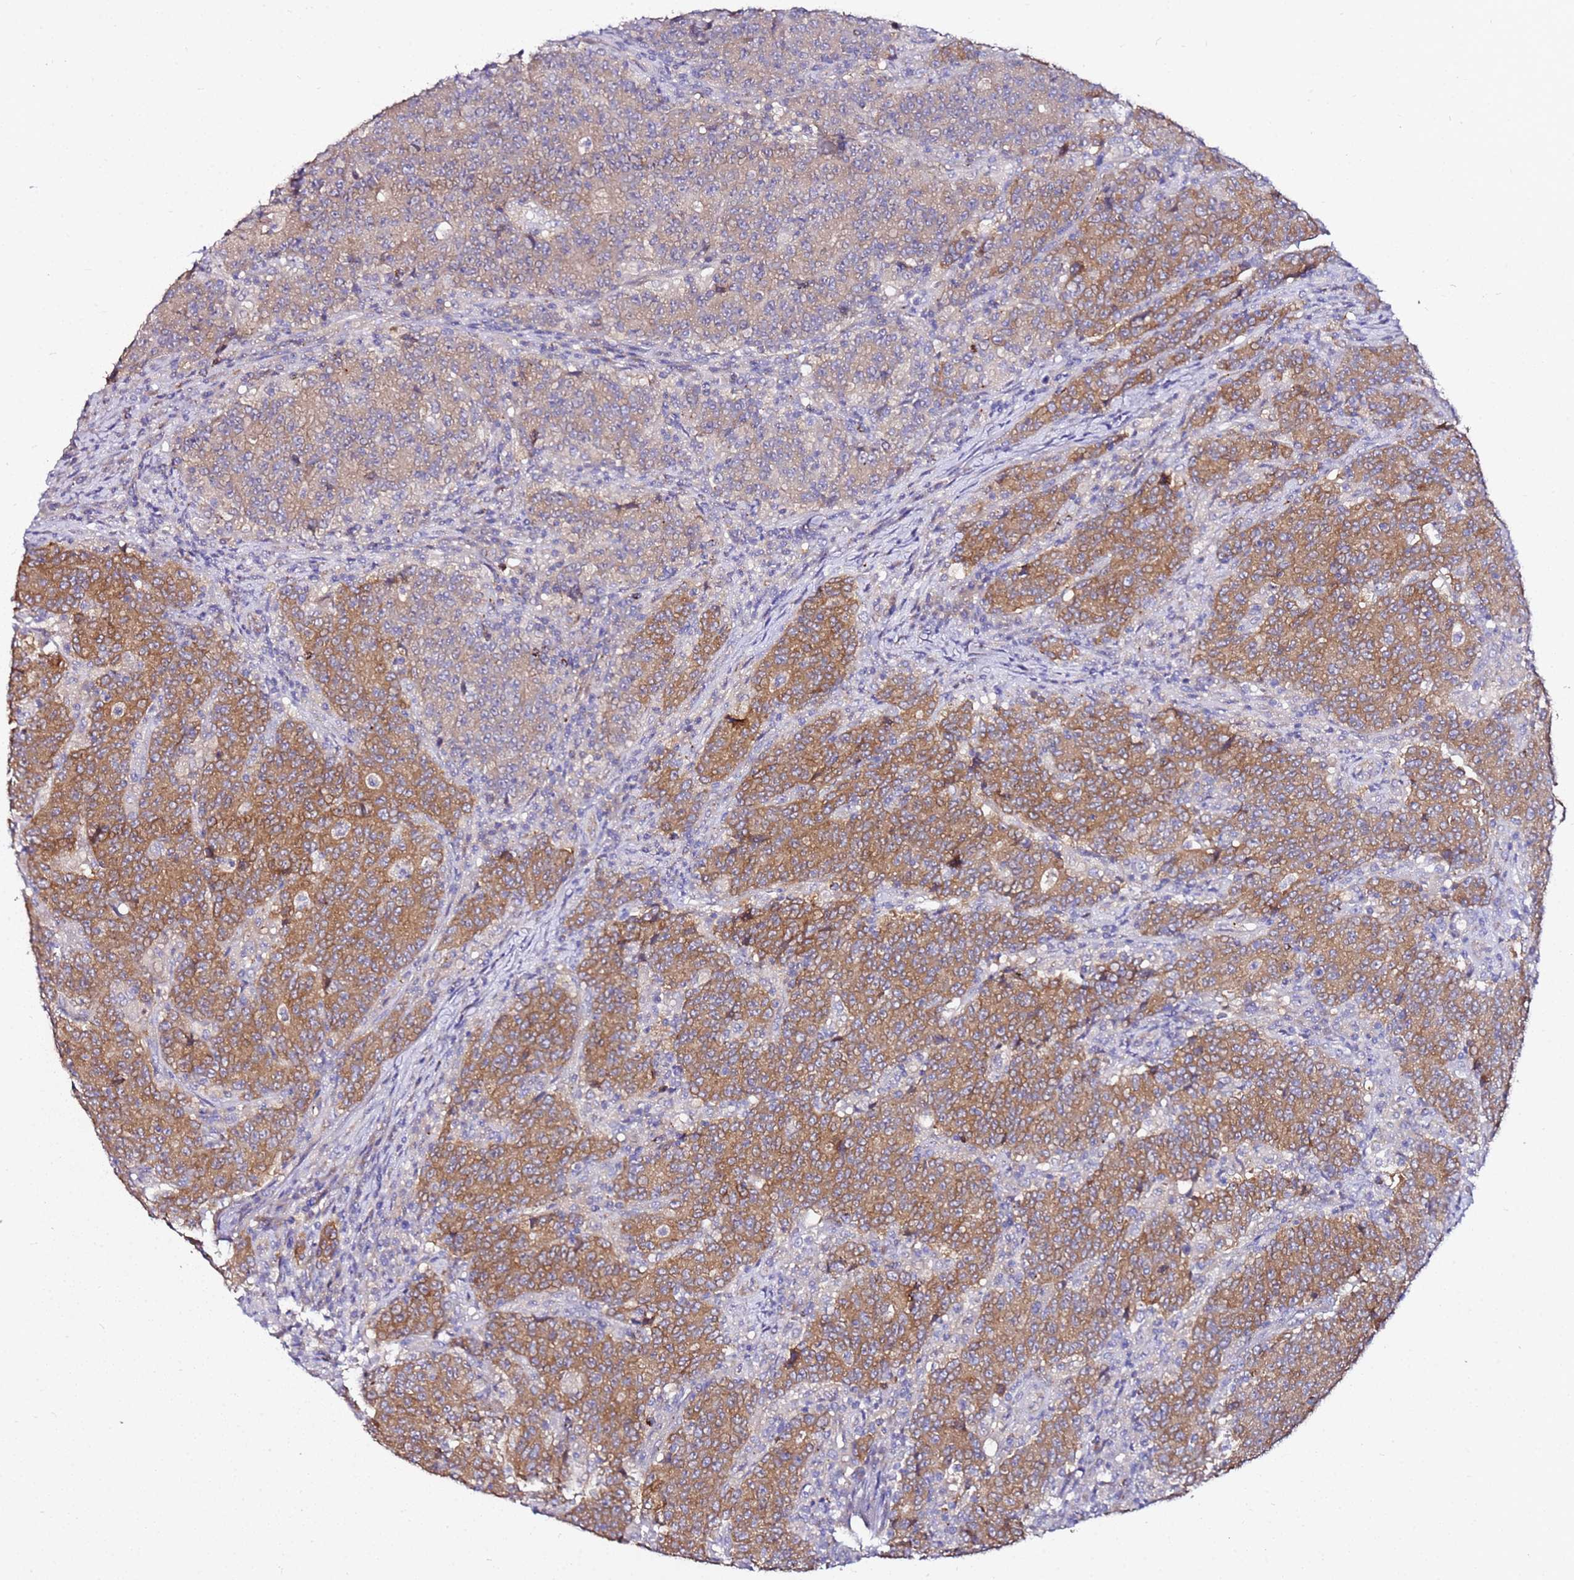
{"staining": {"intensity": "moderate", "quantity": ">75%", "location": "cytoplasmic/membranous"}, "tissue": "colorectal cancer", "cell_type": "Tumor cells", "image_type": "cancer", "snomed": [{"axis": "morphology", "description": "Adenocarcinoma, NOS"}, {"axis": "topography", "description": "Colon"}], "caption": "Approximately >75% of tumor cells in human colorectal cancer demonstrate moderate cytoplasmic/membranous protein staining as visualized by brown immunohistochemical staining.", "gene": "SRRM5", "patient": {"sex": "female", "age": 75}}